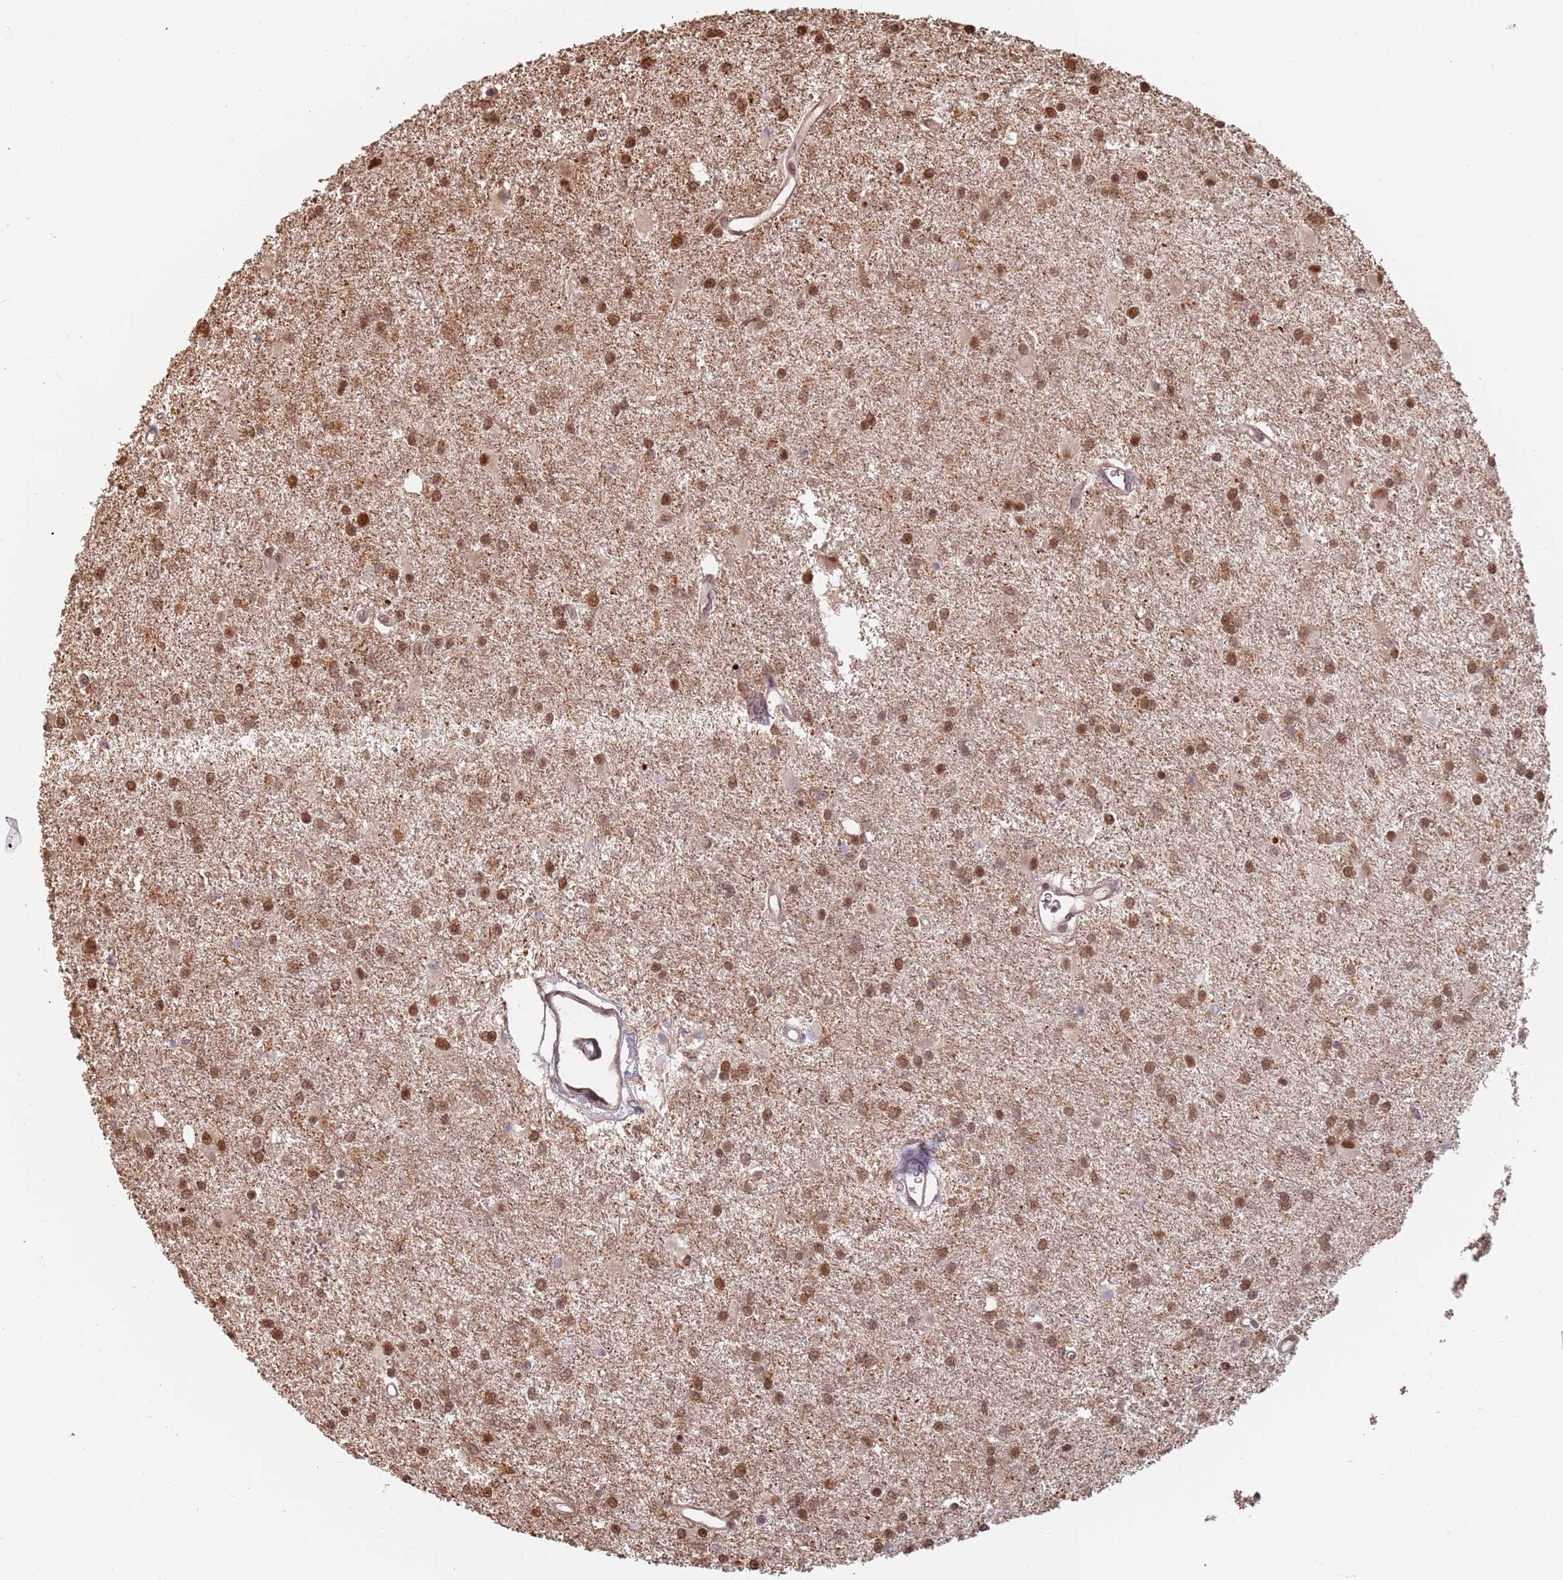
{"staining": {"intensity": "moderate", "quantity": ">75%", "location": "nuclear"}, "tissue": "glioma", "cell_type": "Tumor cells", "image_type": "cancer", "snomed": [{"axis": "morphology", "description": "Glioma, malignant, High grade"}, {"axis": "topography", "description": "Brain"}], "caption": "Protein analysis of high-grade glioma (malignant) tissue displays moderate nuclear expression in approximately >75% of tumor cells.", "gene": "PLSCR5", "patient": {"sex": "female", "age": 50}}